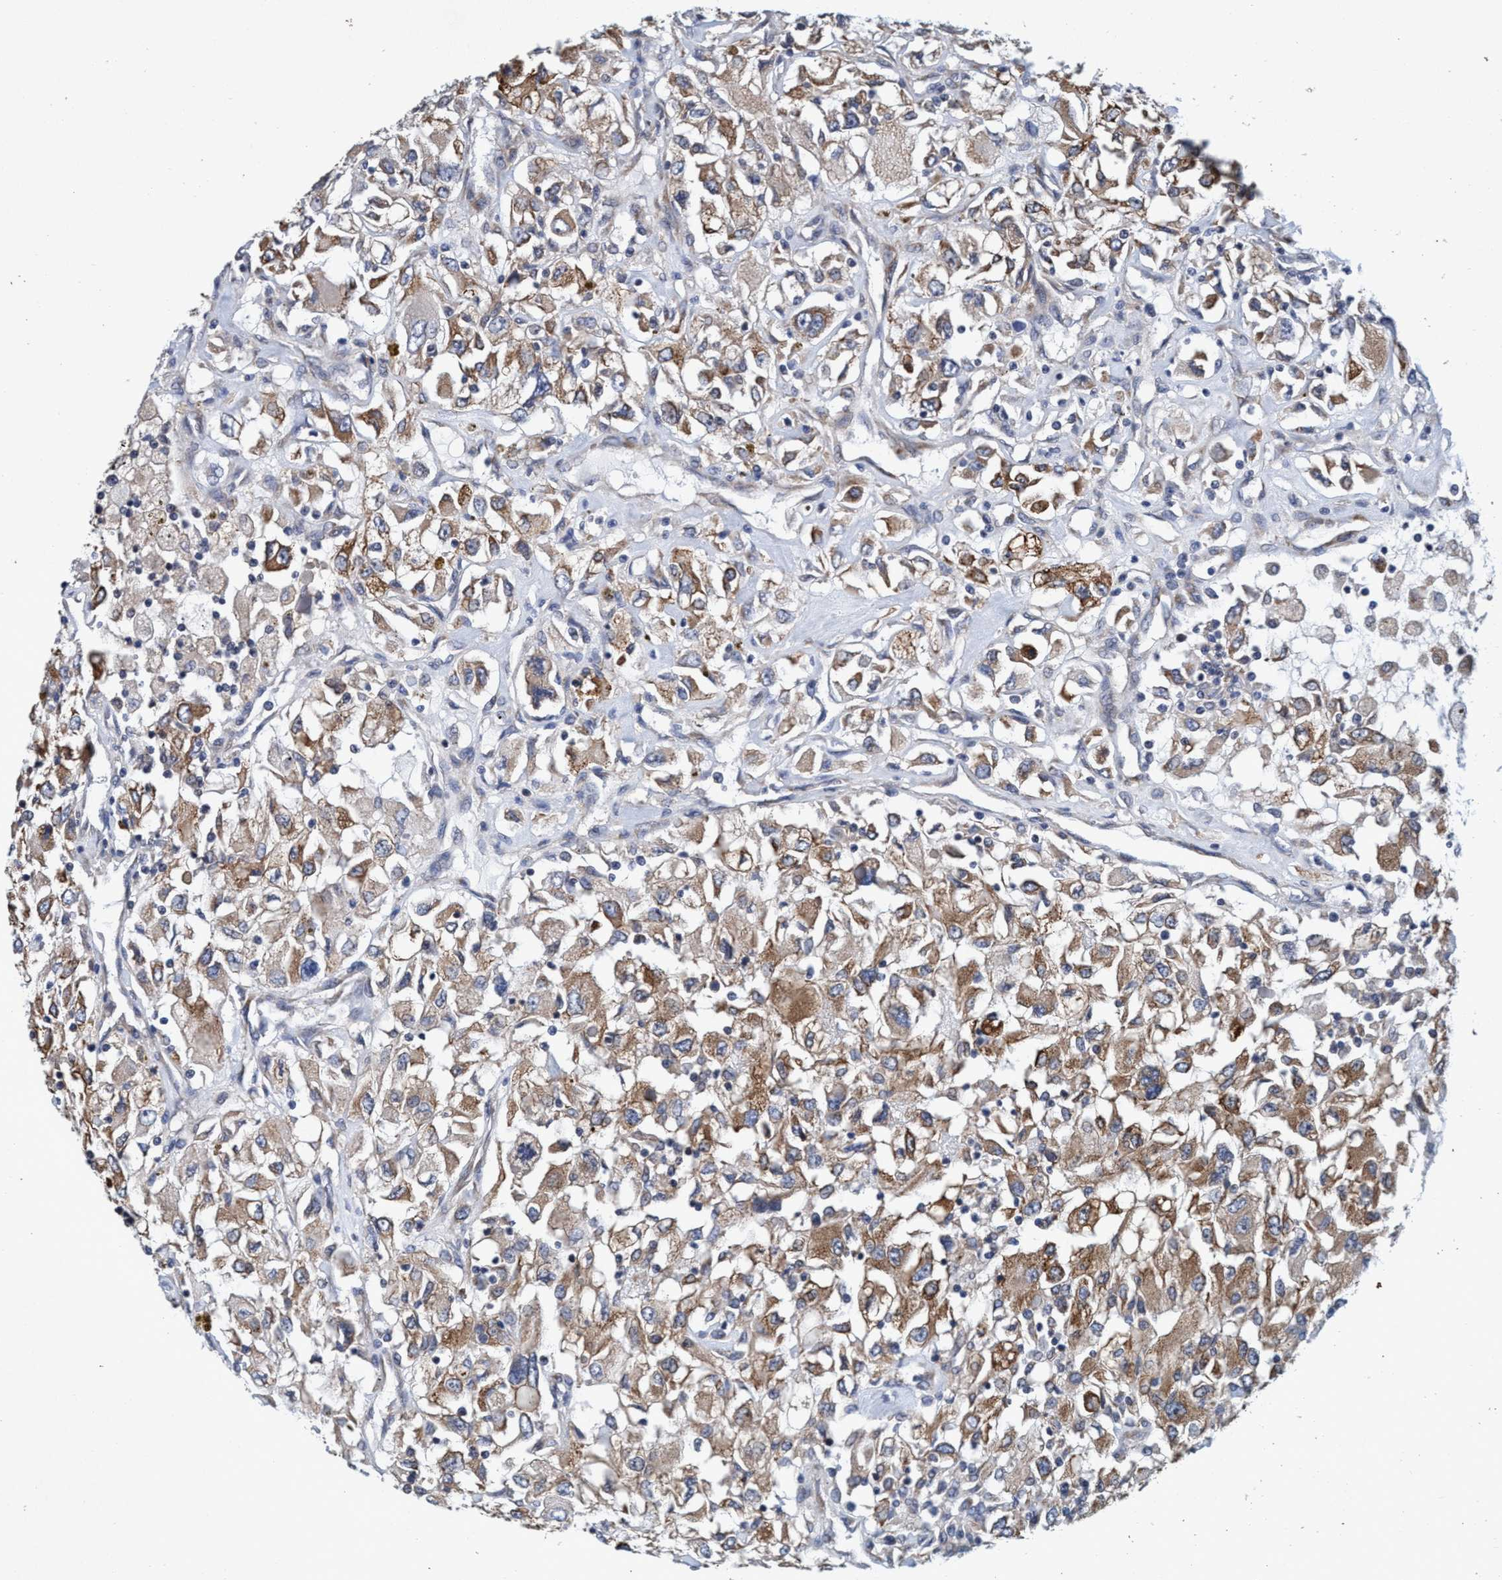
{"staining": {"intensity": "moderate", "quantity": ">75%", "location": "cytoplasmic/membranous"}, "tissue": "renal cancer", "cell_type": "Tumor cells", "image_type": "cancer", "snomed": [{"axis": "morphology", "description": "Adenocarcinoma, NOS"}, {"axis": "topography", "description": "Kidney"}], "caption": "Human renal cancer (adenocarcinoma) stained with a protein marker displays moderate staining in tumor cells.", "gene": "CALCOCO2", "patient": {"sex": "female", "age": 52}}